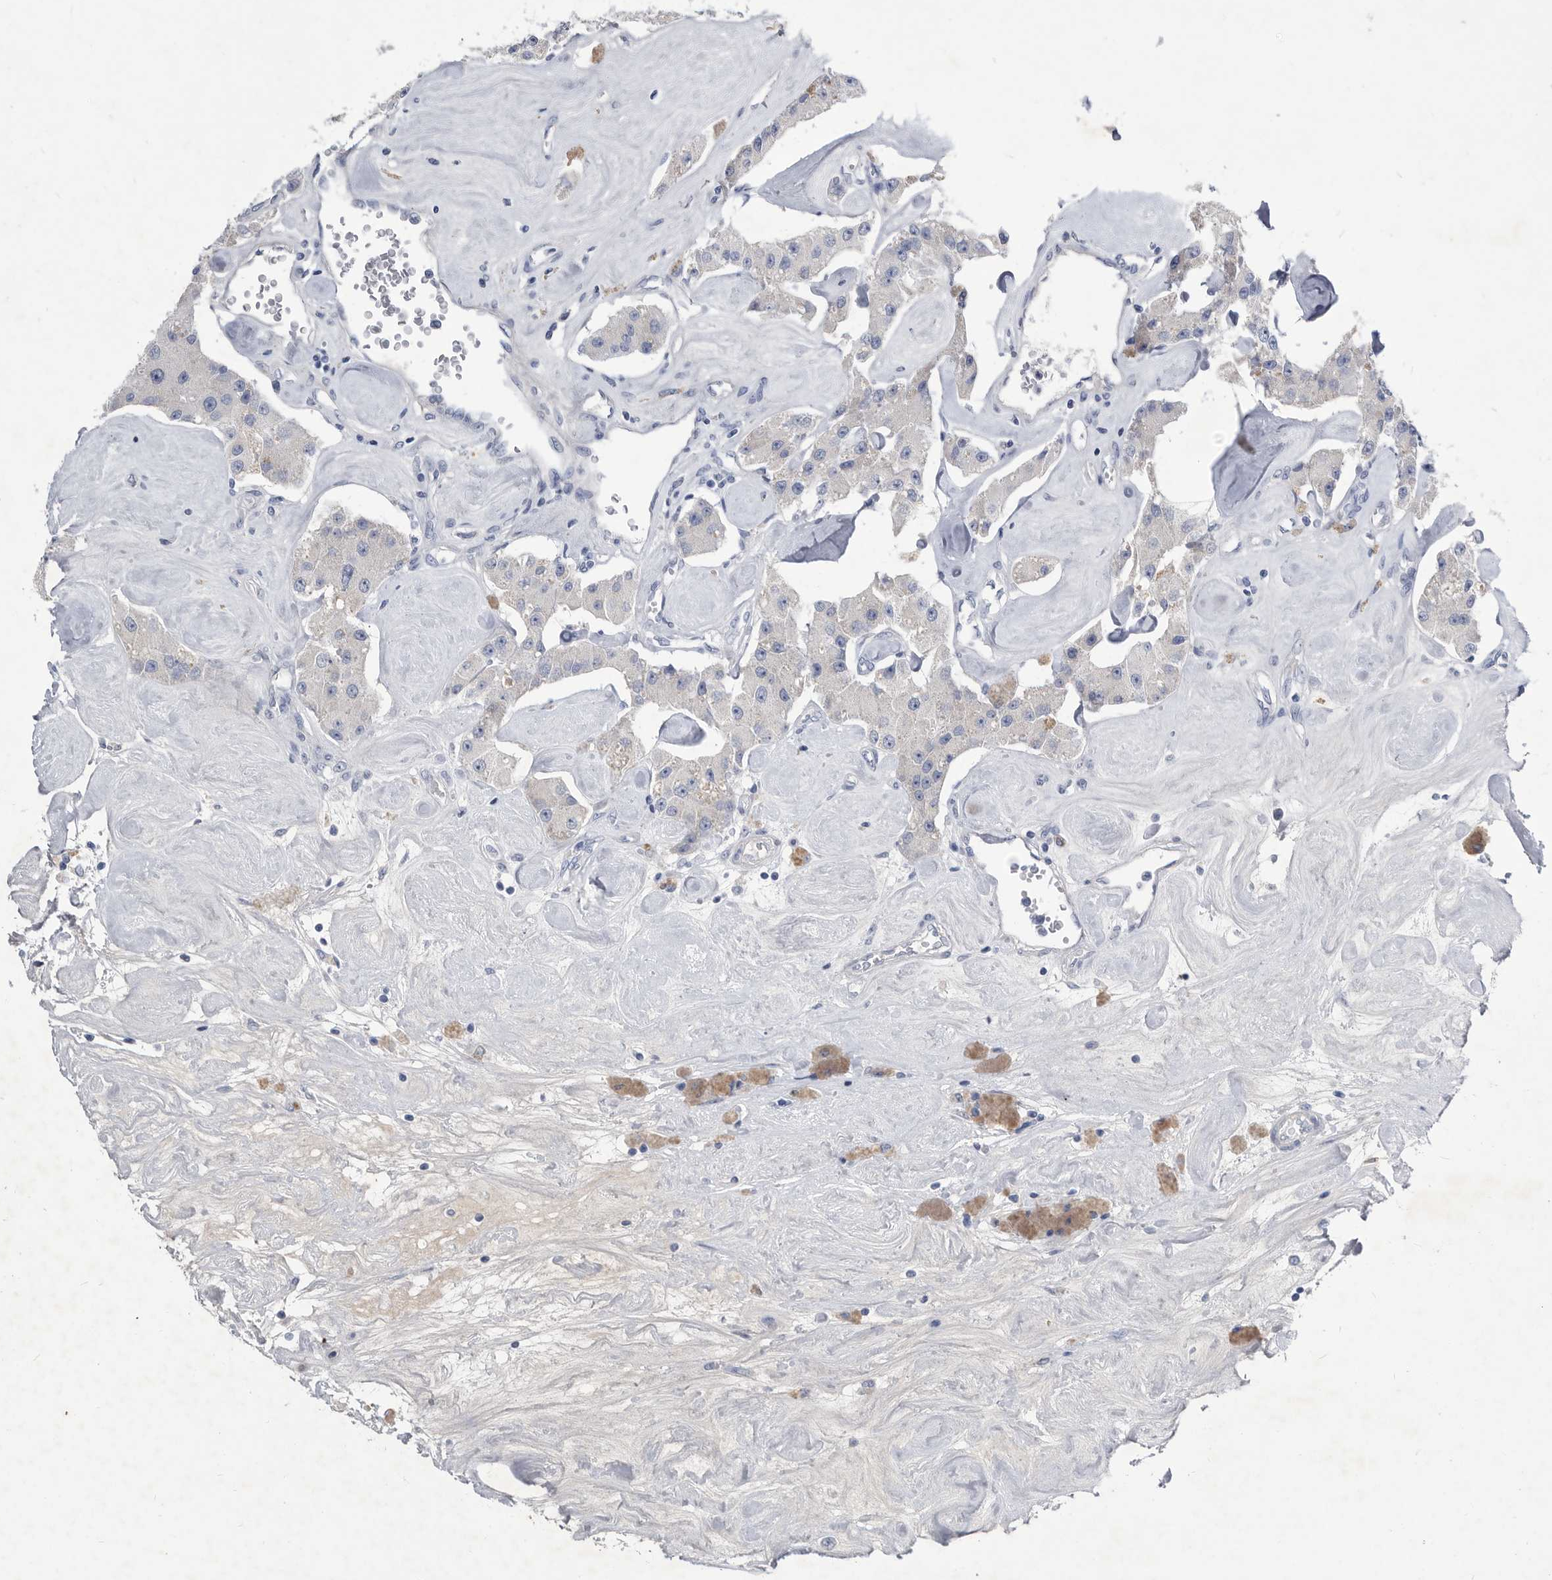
{"staining": {"intensity": "negative", "quantity": "none", "location": "none"}, "tissue": "carcinoid", "cell_type": "Tumor cells", "image_type": "cancer", "snomed": [{"axis": "morphology", "description": "Carcinoid, malignant, NOS"}, {"axis": "topography", "description": "Pancreas"}], "caption": "Tumor cells are negative for brown protein staining in malignant carcinoid. (DAB IHC with hematoxylin counter stain).", "gene": "BTBD6", "patient": {"sex": "male", "age": 41}}